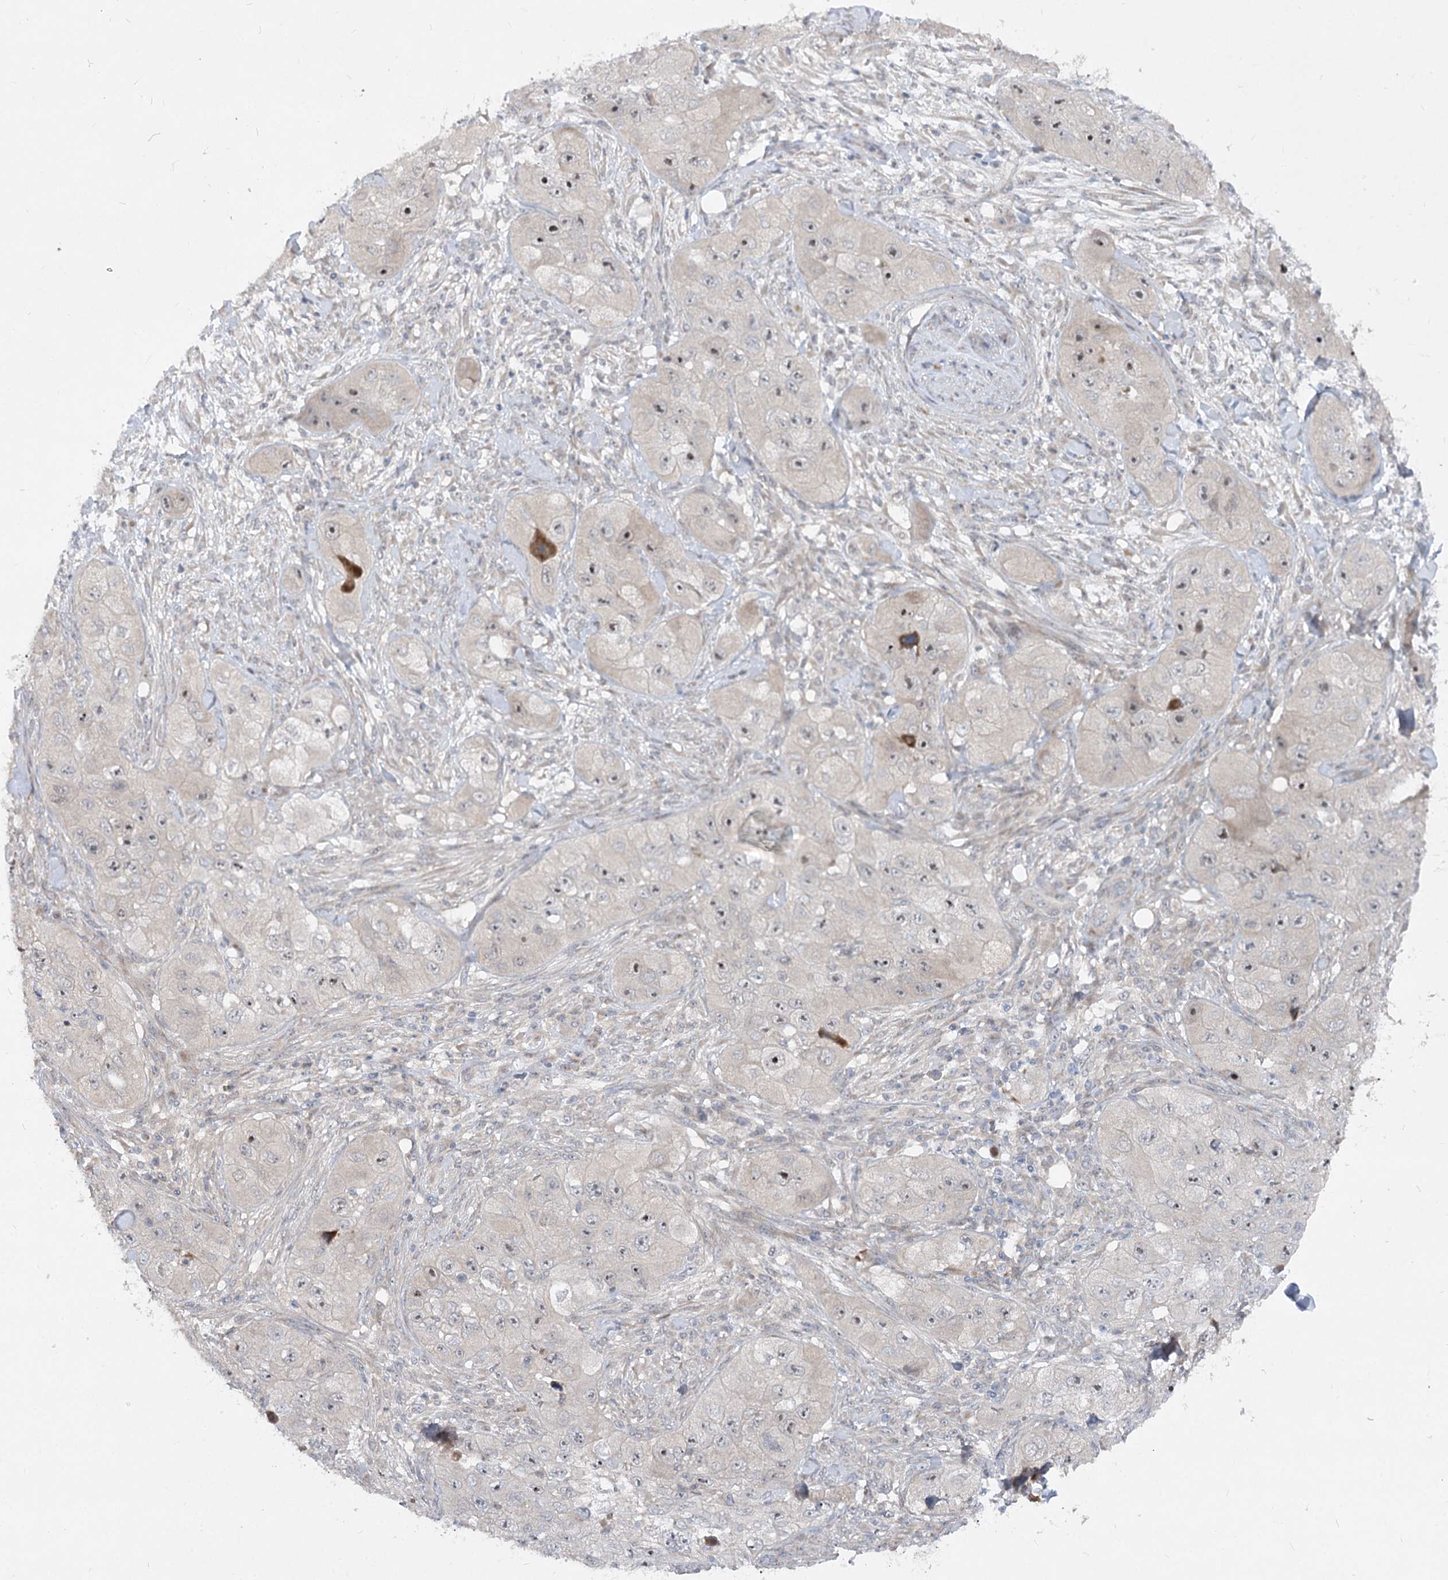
{"staining": {"intensity": "weak", "quantity": "<25%", "location": "nuclear"}, "tissue": "skin cancer", "cell_type": "Tumor cells", "image_type": "cancer", "snomed": [{"axis": "morphology", "description": "Squamous cell carcinoma, NOS"}, {"axis": "topography", "description": "Skin"}, {"axis": "topography", "description": "Subcutis"}], "caption": "High power microscopy histopathology image of an immunohistochemistry histopathology image of squamous cell carcinoma (skin), revealing no significant positivity in tumor cells. (Stains: DAB immunohistochemistry (IHC) with hematoxylin counter stain, Microscopy: brightfield microscopy at high magnification).", "gene": "FGF19", "patient": {"sex": "male", "age": 73}}